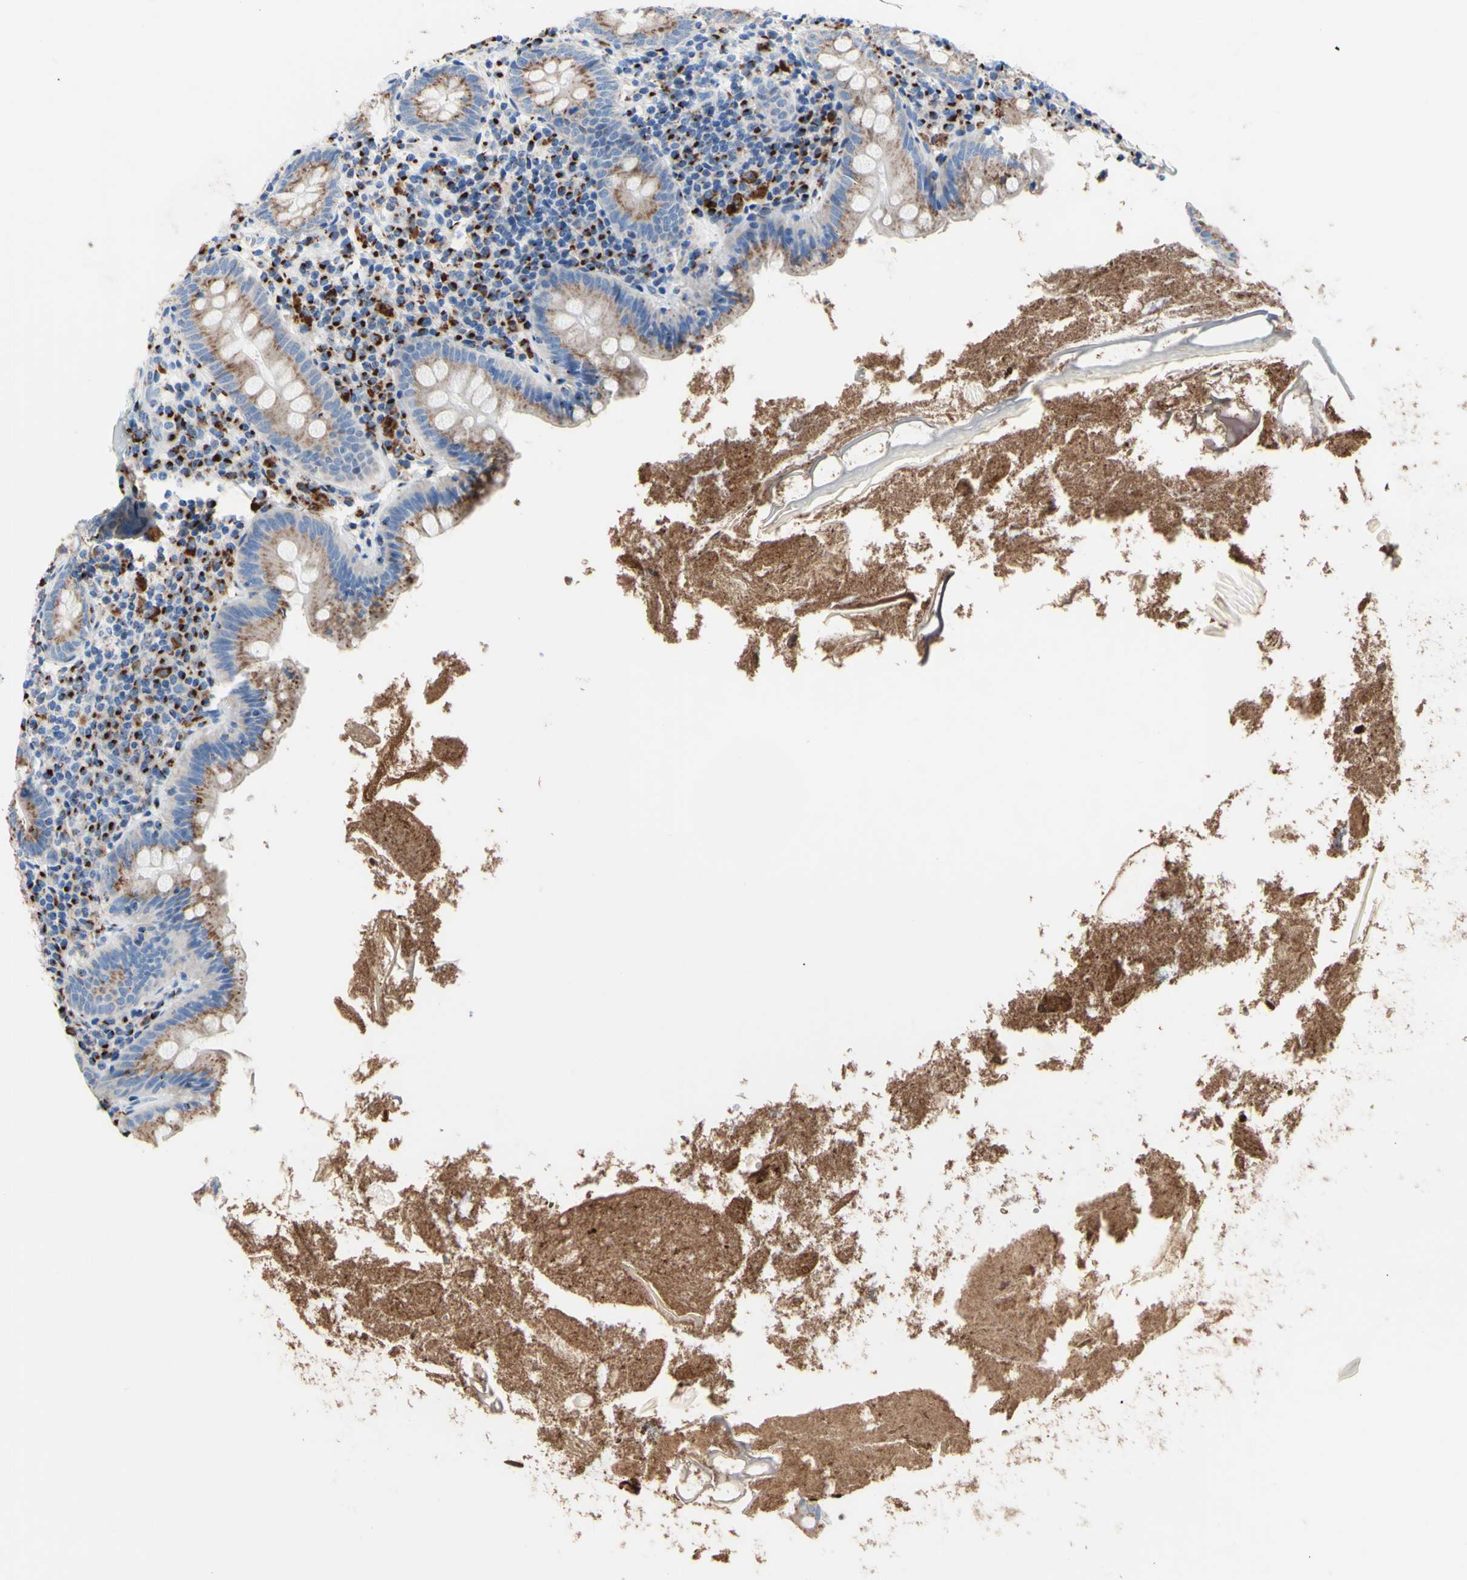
{"staining": {"intensity": "weak", "quantity": ">75%", "location": "cytoplasmic/membranous"}, "tissue": "appendix", "cell_type": "Glandular cells", "image_type": "normal", "snomed": [{"axis": "morphology", "description": "Normal tissue, NOS"}, {"axis": "topography", "description": "Appendix"}], "caption": "High-power microscopy captured an IHC histopathology image of unremarkable appendix, revealing weak cytoplasmic/membranous expression in approximately >75% of glandular cells.", "gene": "GALNT2", "patient": {"sex": "male", "age": 52}}